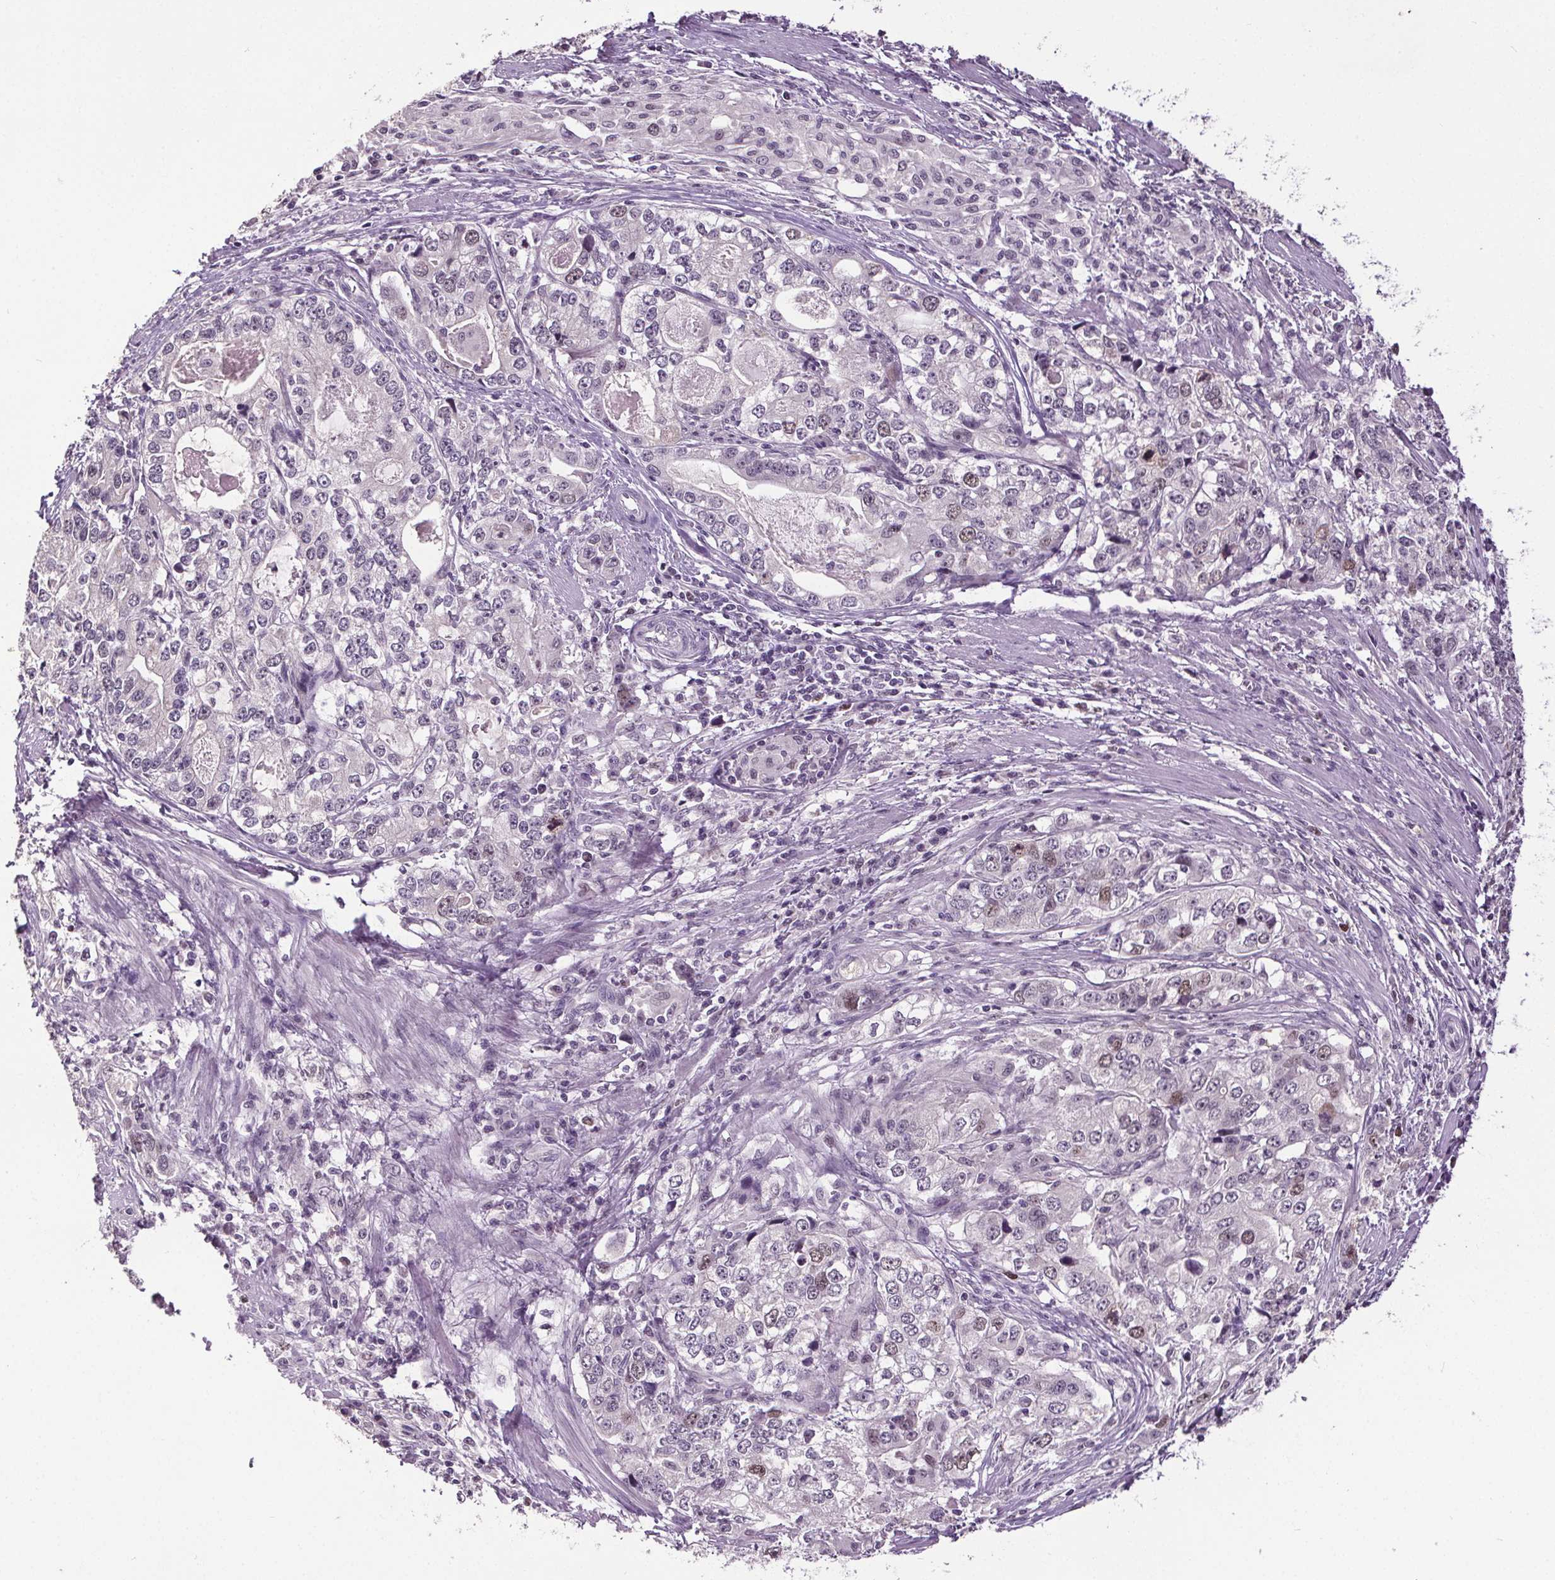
{"staining": {"intensity": "negative", "quantity": "none", "location": "none"}, "tissue": "stomach cancer", "cell_type": "Tumor cells", "image_type": "cancer", "snomed": [{"axis": "morphology", "description": "Adenocarcinoma, NOS"}, {"axis": "topography", "description": "Stomach, lower"}], "caption": "This is a histopathology image of IHC staining of stomach cancer, which shows no expression in tumor cells.", "gene": "CENPF", "patient": {"sex": "female", "age": 72}}